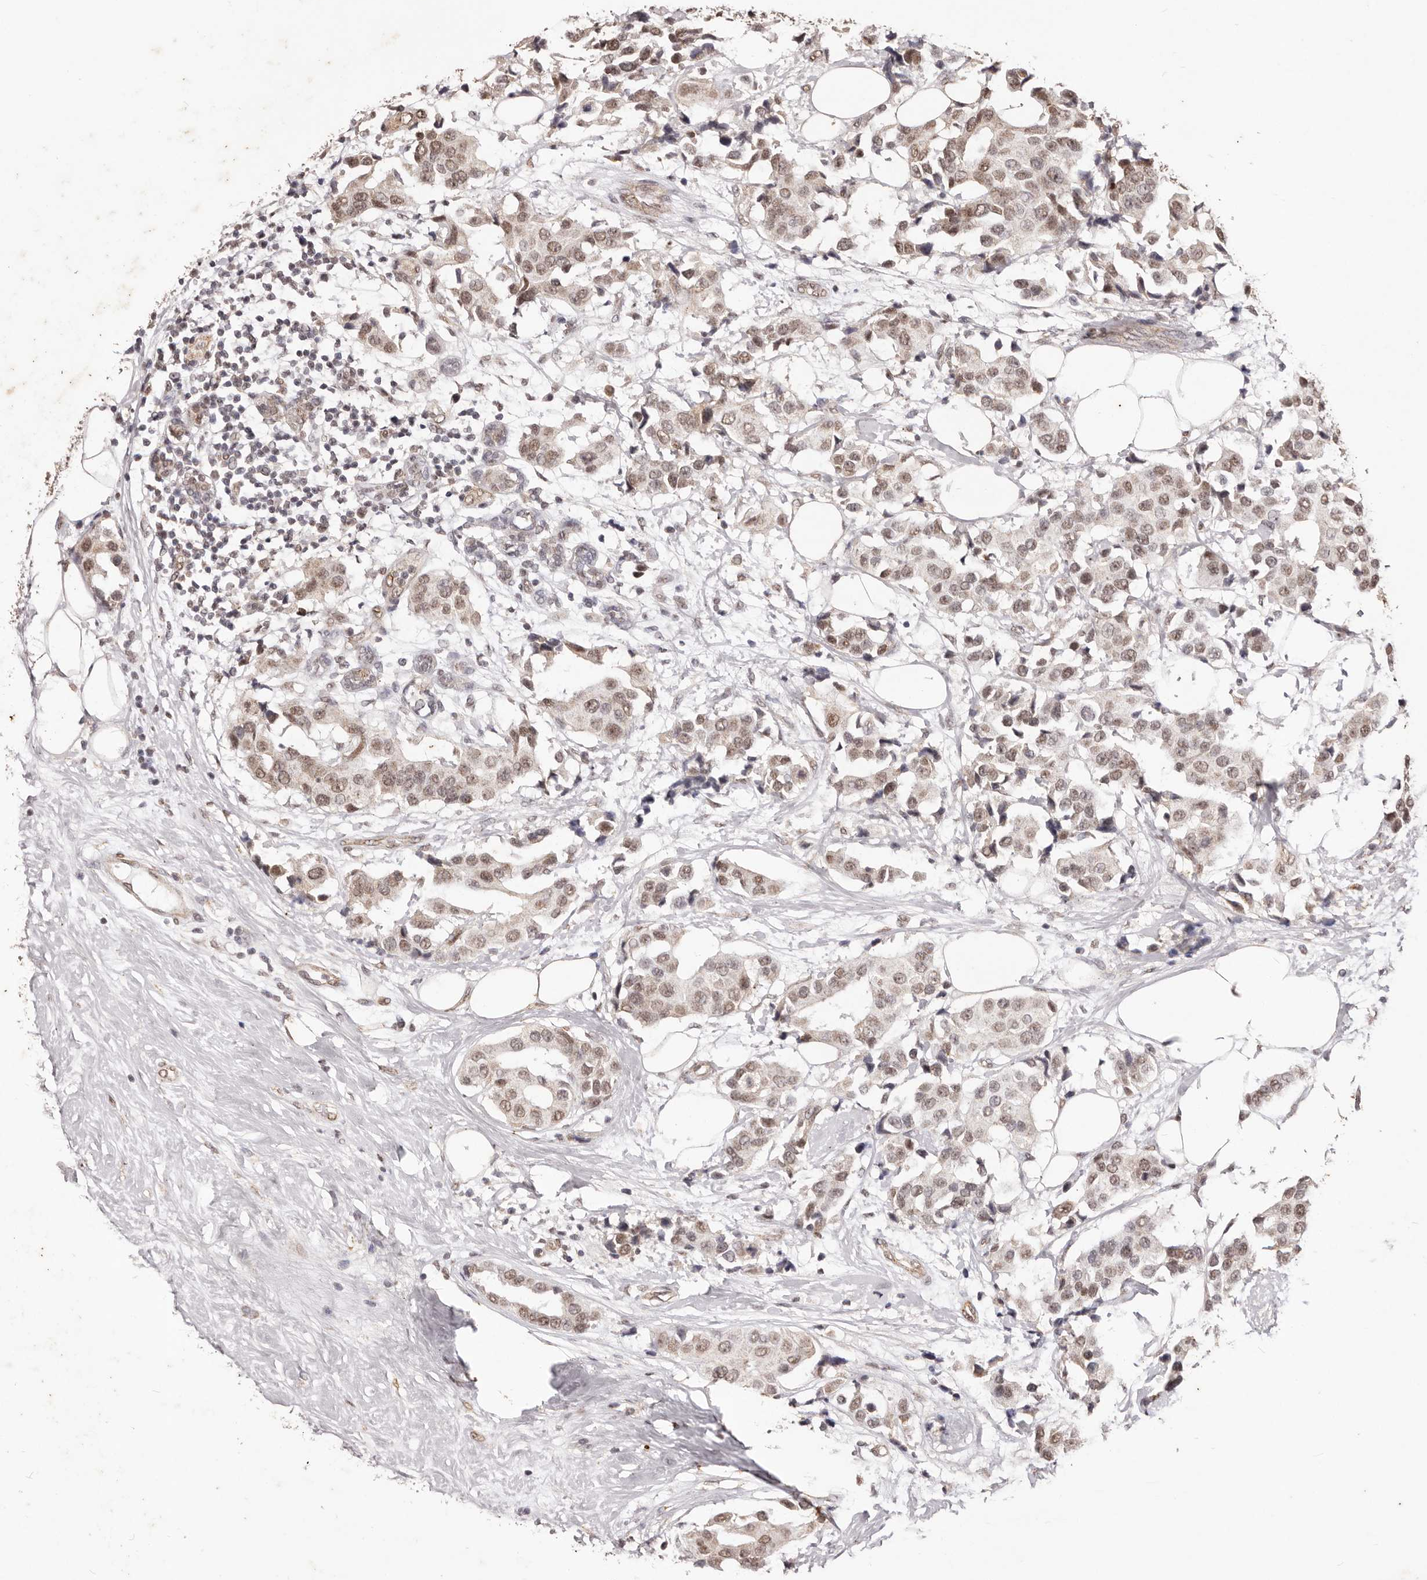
{"staining": {"intensity": "moderate", "quantity": ">75%", "location": "nuclear"}, "tissue": "breast cancer", "cell_type": "Tumor cells", "image_type": "cancer", "snomed": [{"axis": "morphology", "description": "Normal tissue, NOS"}, {"axis": "morphology", "description": "Duct carcinoma"}, {"axis": "topography", "description": "Breast"}], "caption": "Tumor cells exhibit medium levels of moderate nuclear expression in approximately >75% of cells in breast cancer (intraductal carcinoma). (IHC, brightfield microscopy, high magnification).", "gene": "RPS6KA5", "patient": {"sex": "female", "age": 39}}